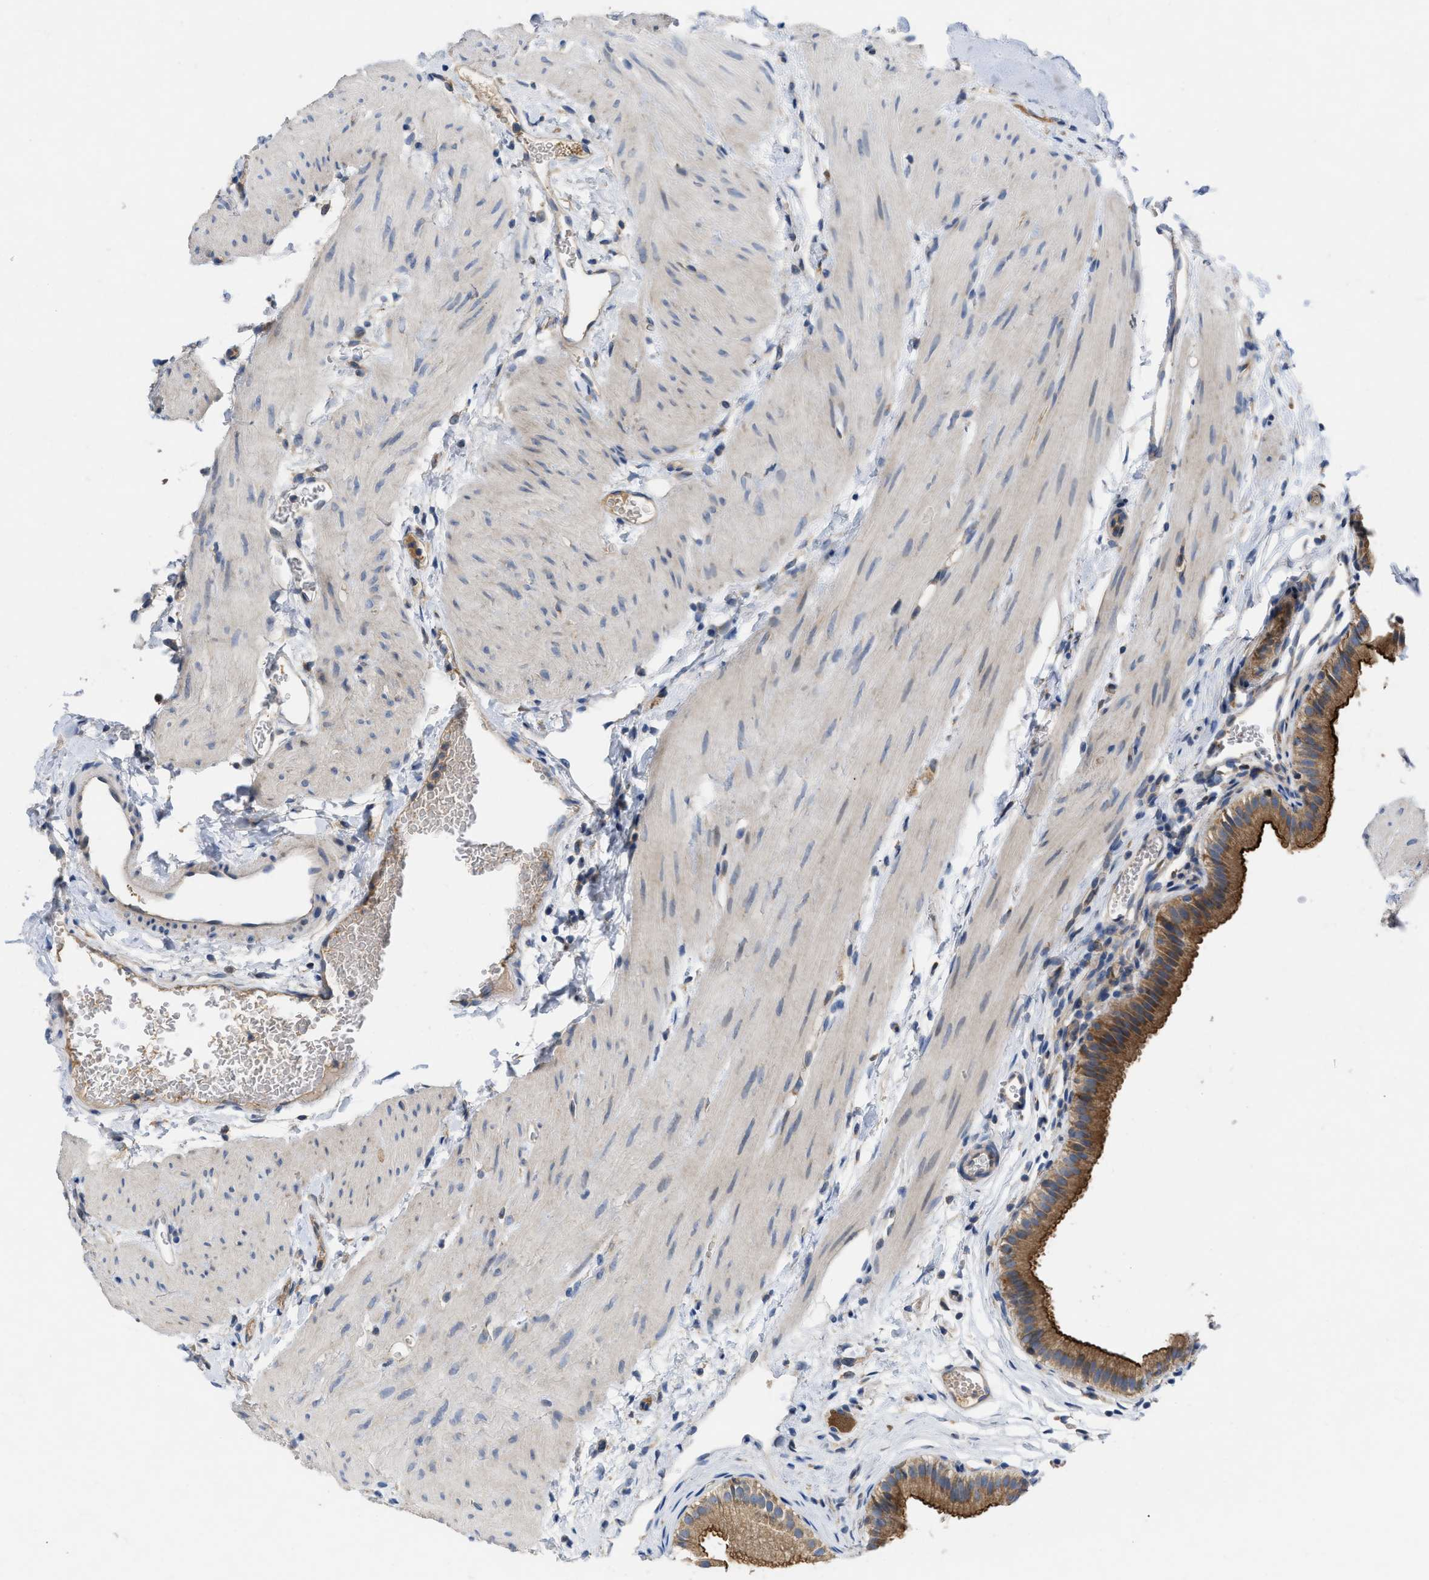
{"staining": {"intensity": "strong", "quantity": ">75%", "location": "cytoplasmic/membranous"}, "tissue": "gallbladder", "cell_type": "Glandular cells", "image_type": "normal", "snomed": [{"axis": "morphology", "description": "Normal tissue, NOS"}, {"axis": "topography", "description": "Gallbladder"}], "caption": "DAB (3,3'-diaminobenzidine) immunohistochemical staining of unremarkable gallbladder exhibits strong cytoplasmic/membranous protein staining in approximately >75% of glandular cells. (Brightfield microscopy of DAB IHC at high magnification).", "gene": "TMEM131", "patient": {"sex": "female", "age": 26}}